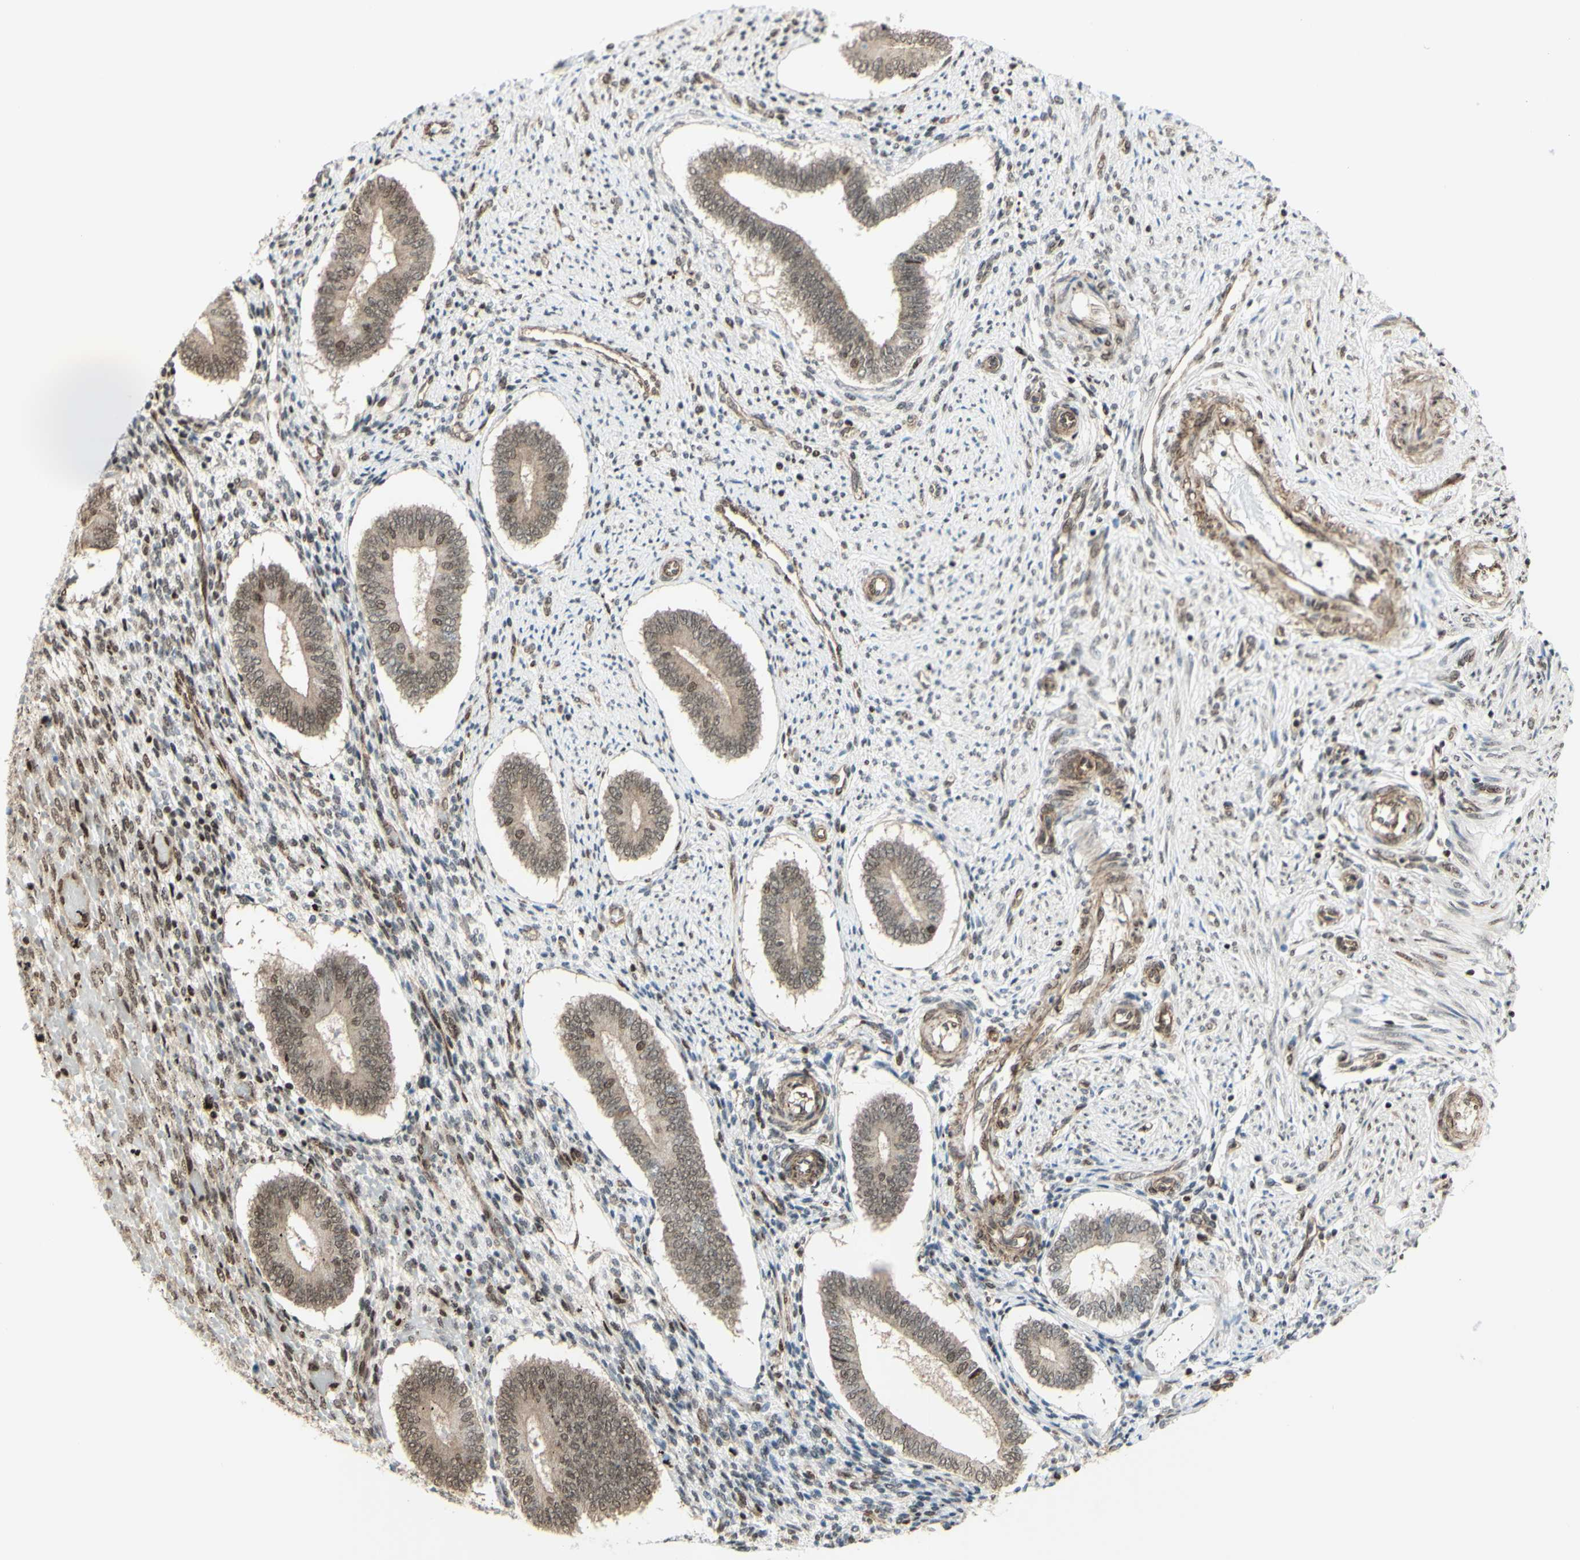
{"staining": {"intensity": "weak", "quantity": "25%-75%", "location": "nuclear"}, "tissue": "endometrium", "cell_type": "Cells in endometrial stroma", "image_type": "normal", "snomed": [{"axis": "morphology", "description": "Normal tissue, NOS"}, {"axis": "topography", "description": "Endometrium"}], "caption": "DAB immunohistochemical staining of benign endometrium displays weak nuclear protein expression in approximately 25%-75% of cells in endometrial stroma. (DAB = brown stain, brightfield microscopy at high magnification).", "gene": "ZMYM6", "patient": {"sex": "female", "age": 42}}